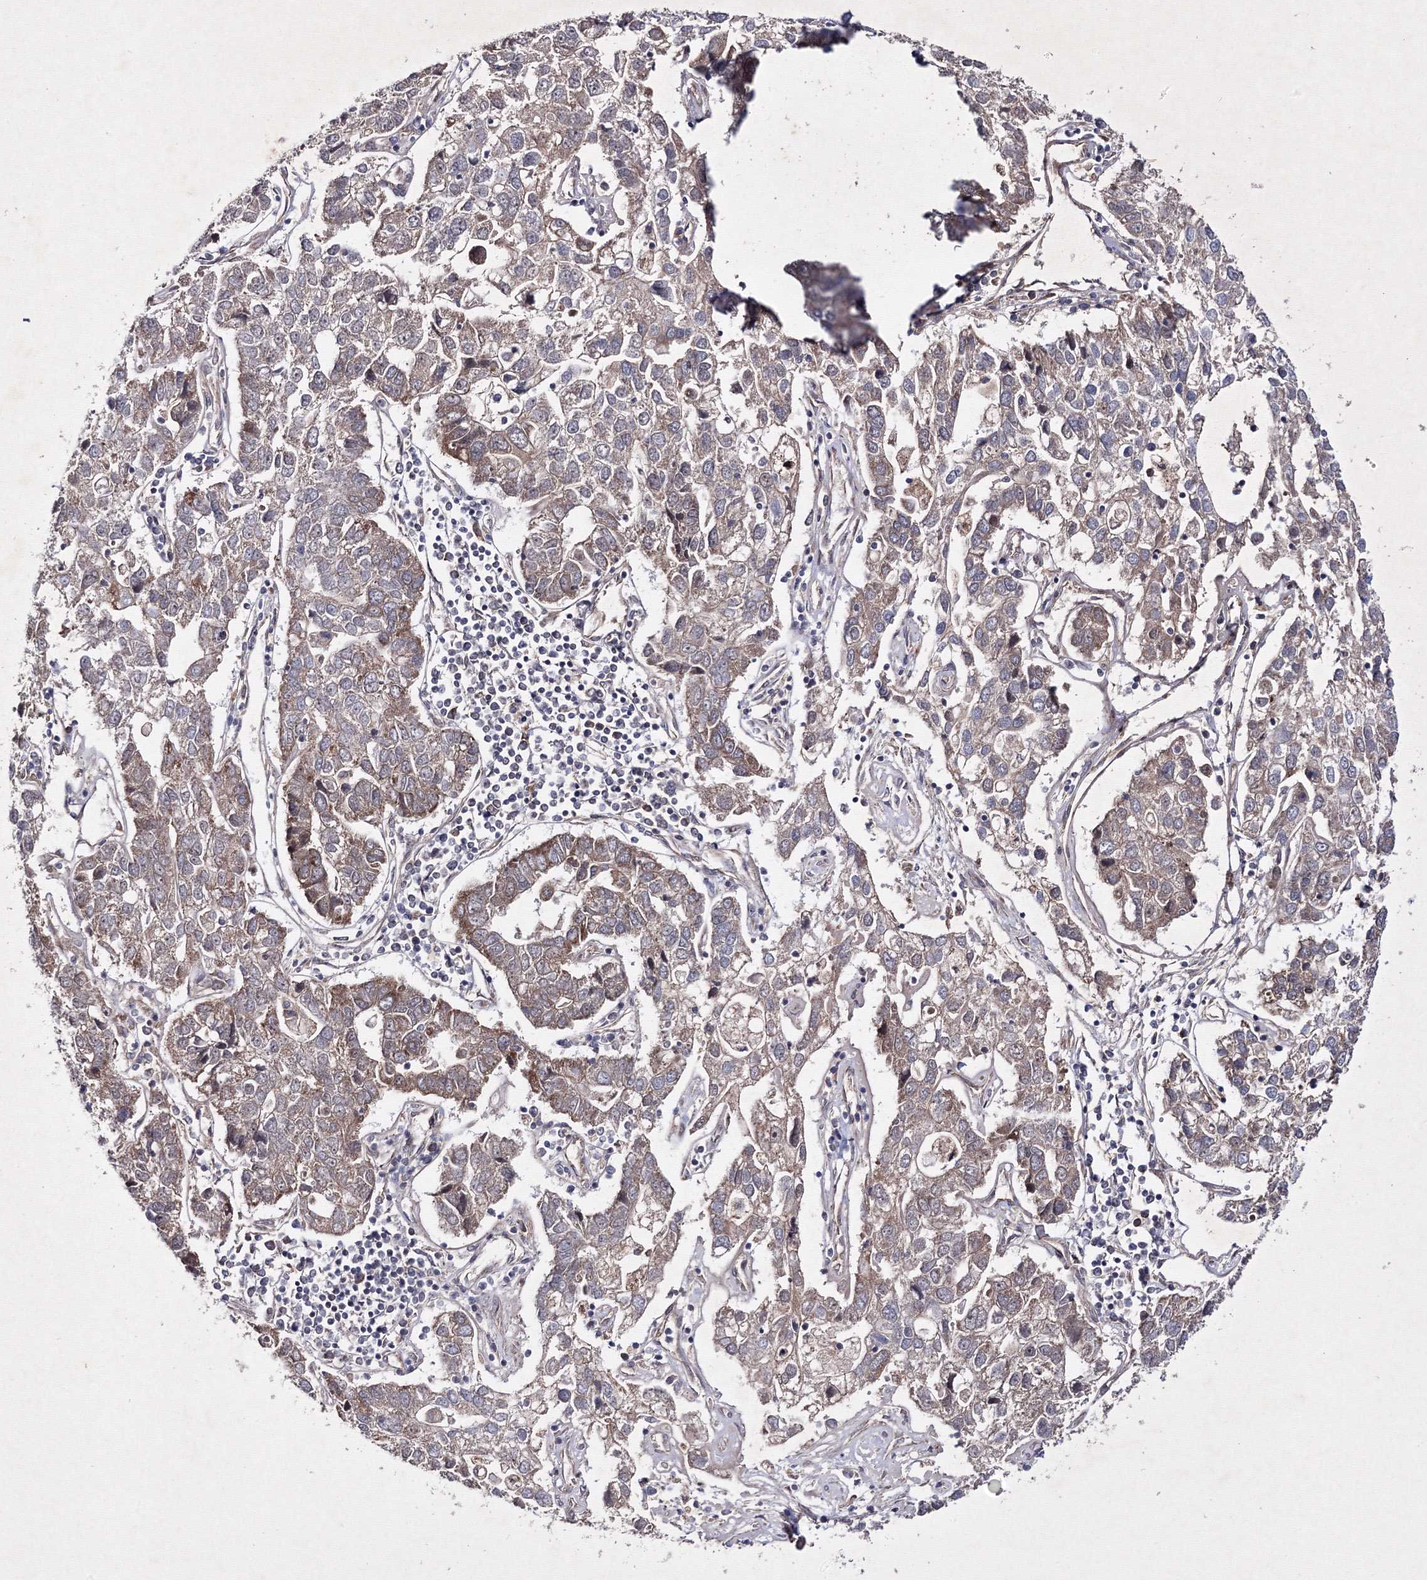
{"staining": {"intensity": "weak", "quantity": ">75%", "location": "cytoplasmic/membranous"}, "tissue": "pancreatic cancer", "cell_type": "Tumor cells", "image_type": "cancer", "snomed": [{"axis": "morphology", "description": "Adenocarcinoma, NOS"}, {"axis": "topography", "description": "Pancreas"}], "caption": "There is low levels of weak cytoplasmic/membranous expression in tumor cells of adenocarcinoma (pancreatic), as demonstrated by immunohistochemical staining (brown color).", "gene": "GFM1", "patient": {"sex": "female", "age": 61}}